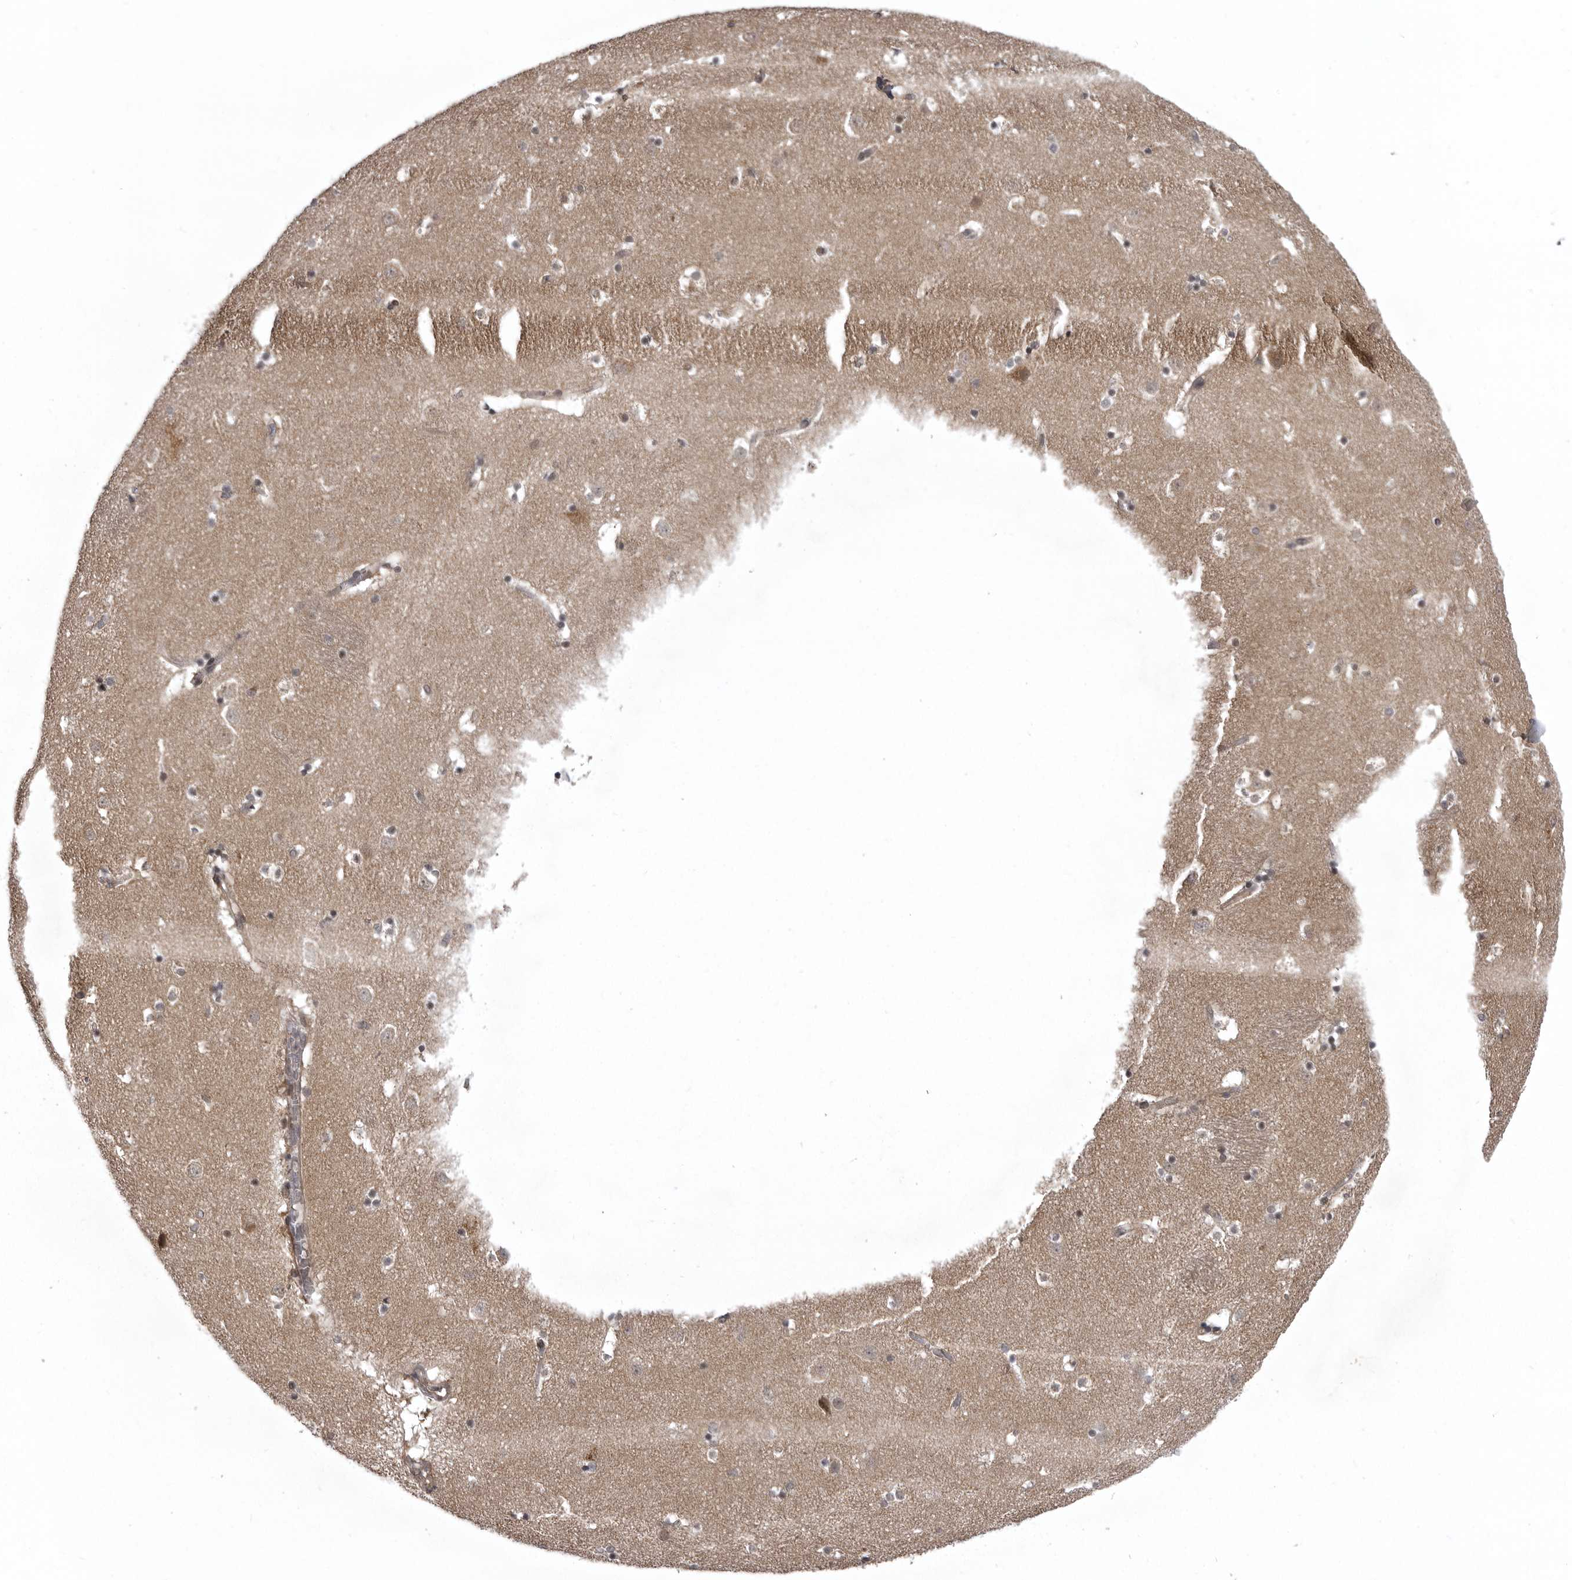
{"staining": {"intensity": "negative", "quantity": "none", "location": "none"}, "tissue": "caudate", "cell_type": "Glial cells", "image_type": "normal", "snomed": [{"axis": "morphology", "description": "Normal tissue, NOS"}, {"axis": "topography", "description": "Lateral ventricle wall"}], "caption": "An immunohistochemistry image of normal caudate is shown. There is no staining in glial cells of caudate.", "gene": "SNX16", "patient": {"sex": "male", "age": 45}}